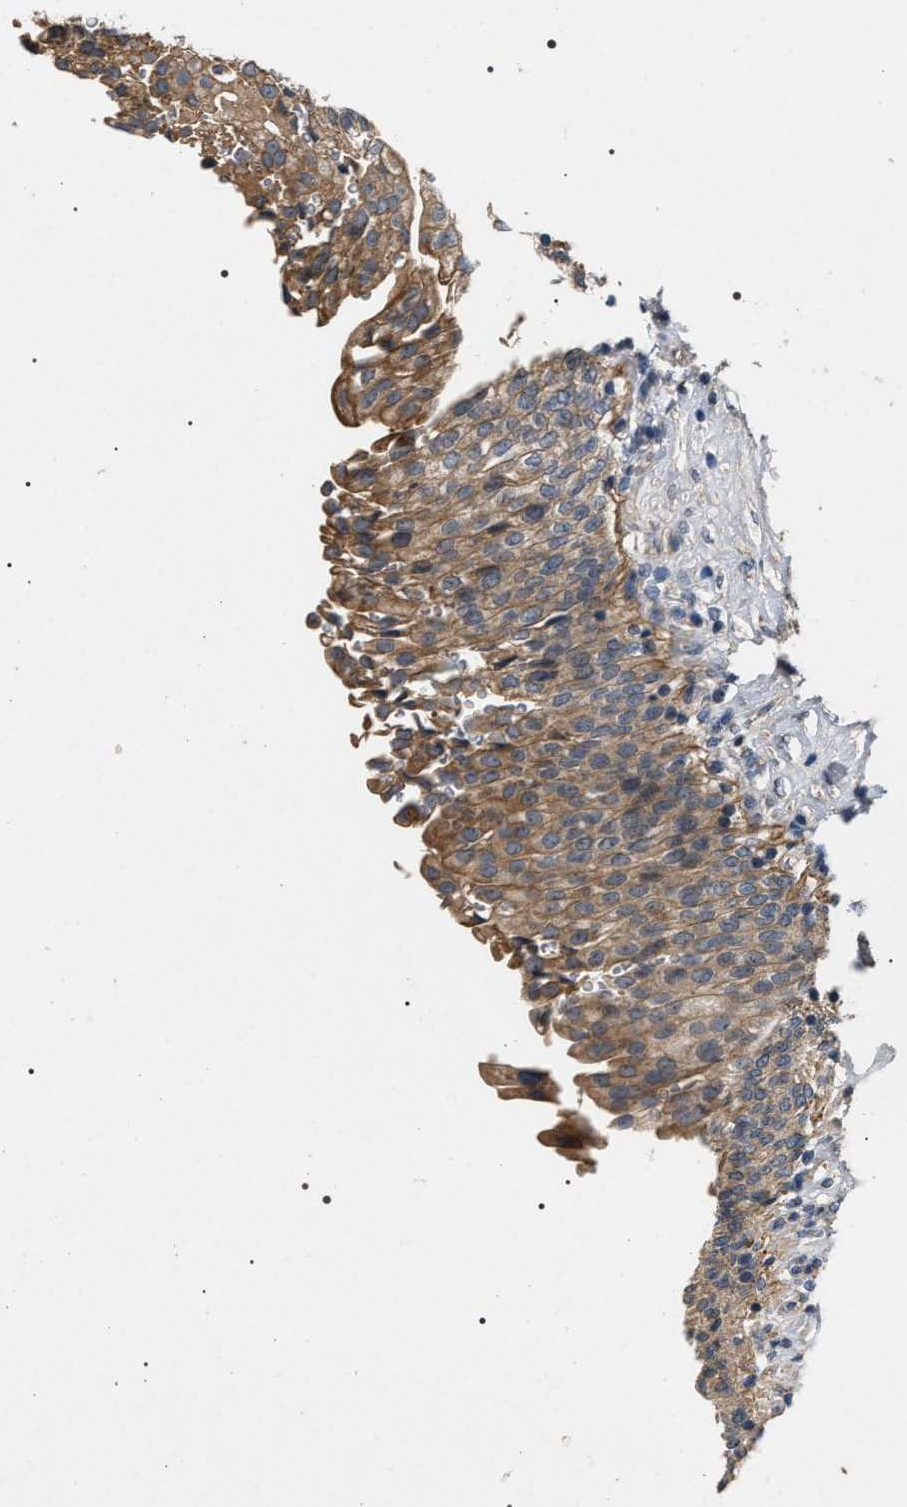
{"staining": {"intensity": "moderate", "quantity": ">75%", "location": "cytoplasmic/membranous"}, "tissue": "urinary bladder", "cell_type": "Urothelial cells", "image_type": "normal", "snomed": [{"axis": "morphology", "description": "Urothelial carcinoma, High grade"}, {"axis": "topography", "description": "Urinary bladder"}], "caption": "Immunohistochemistry (IHC) image of unremarkable urinary bladder: human urinary bladder stained using immunohistochemistry demonstrates medium levels of moderate protein expression localized specifically in the cytoplasmic/membranous of urothelial cells, appearing as a cytoplasmic/membranous brown color.", "gene": "IFT81", "patient": {"sex": "male", "age": 46}}